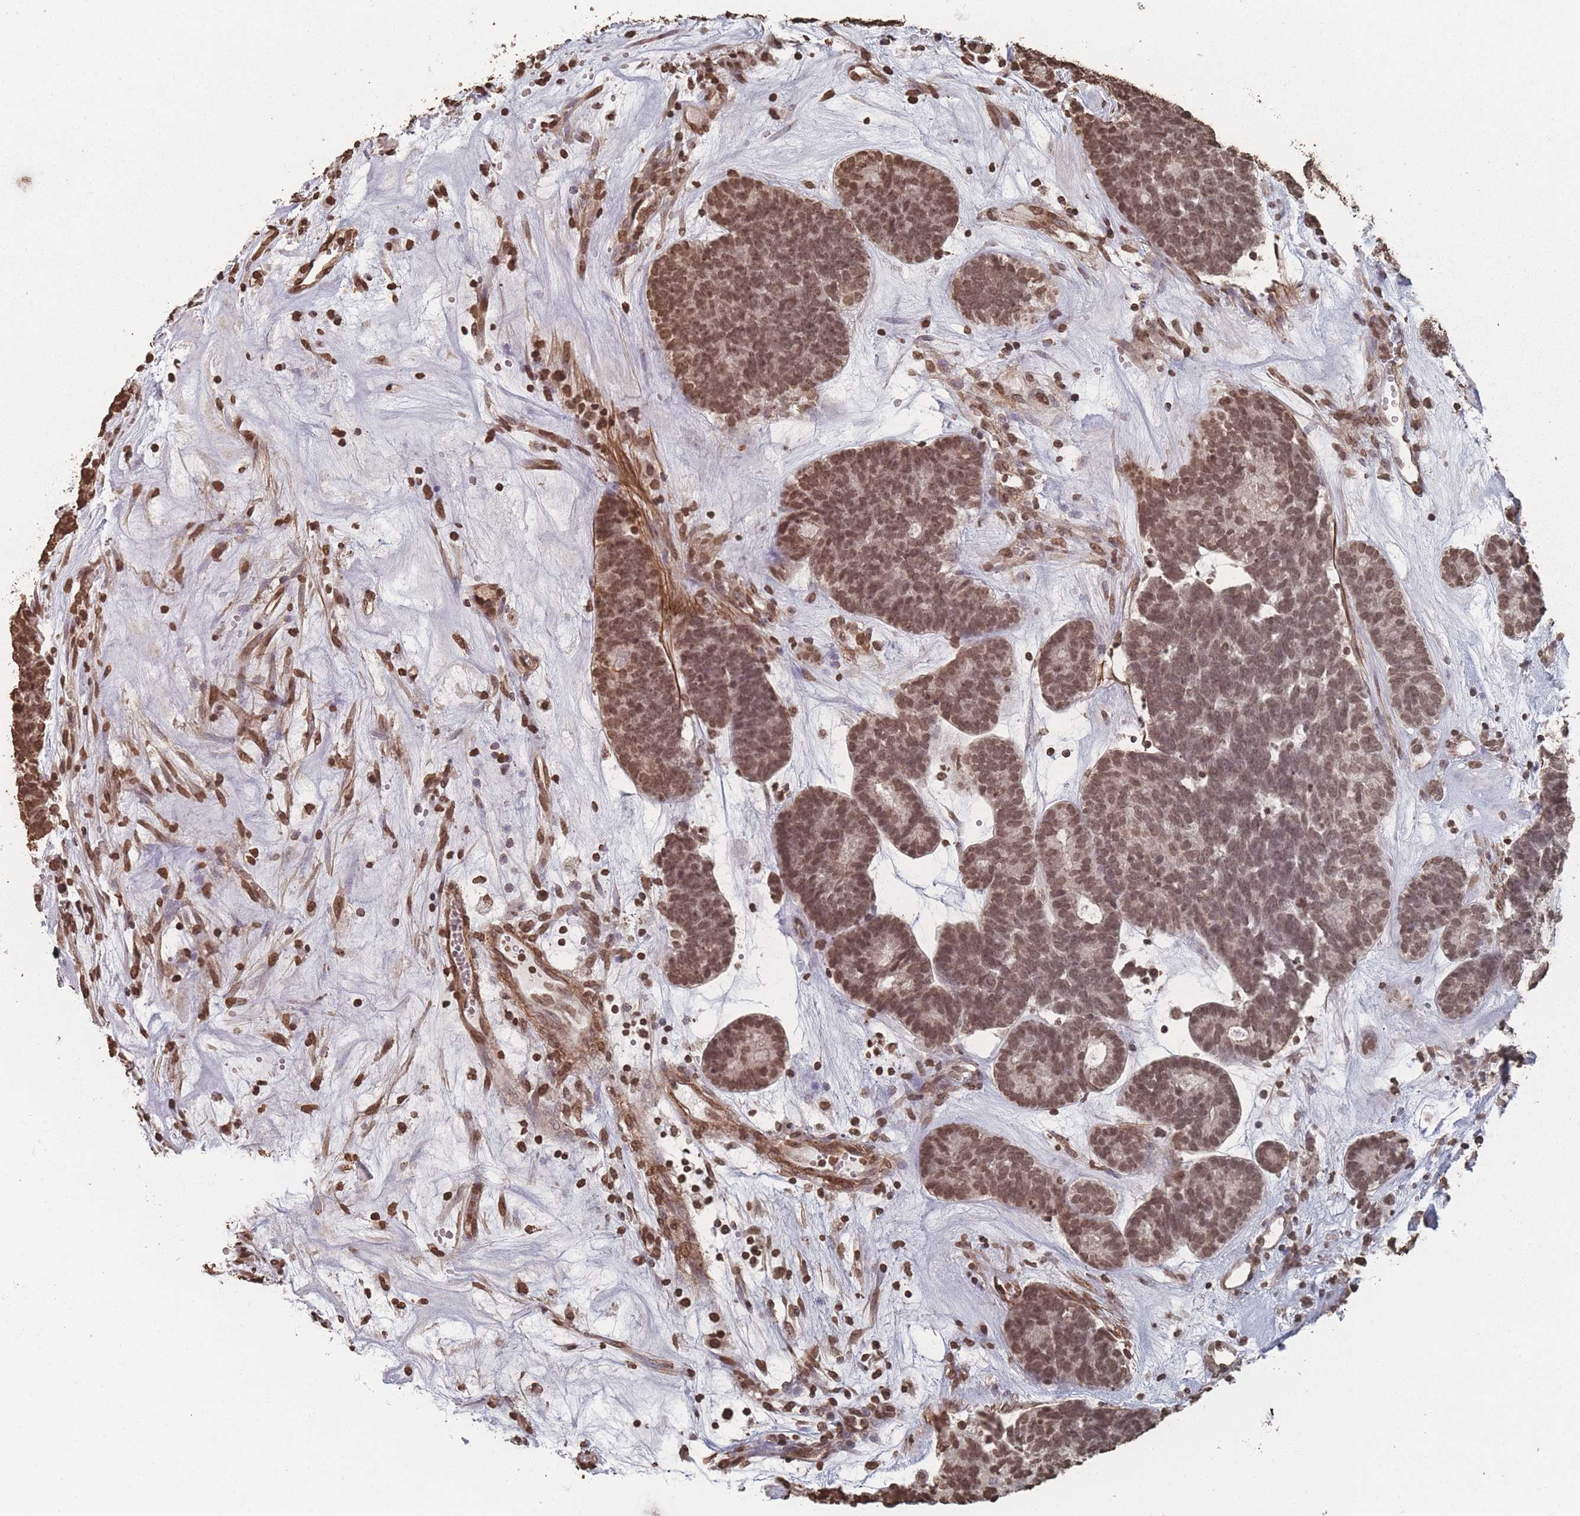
{"staining": {"intensity": "moderate", "quantity": ">75%", "location": "nuclear"}, "tissue": "head and neck cancer", "cell_type": "Tumor cells", "image_type": "cancer", "snomed": [{"axis": "morphology", "description": "Adenocarcinoma, NOS"}, {"axis": "topography", "description": "Head-Neck"}], "caption": "Immunohistochemistry (IHC) (DAB) staining of human head and neck adenocarcinoma reveals moderate nuclear protein expression in about >75% of tumor cells. (DAB (3,3'-diaminobenzidine) IHC, brown staining for protein, blue staining for nuclei).", "gene": "PLEKHG5", "patient": {"sex": "female", "age": 81}}